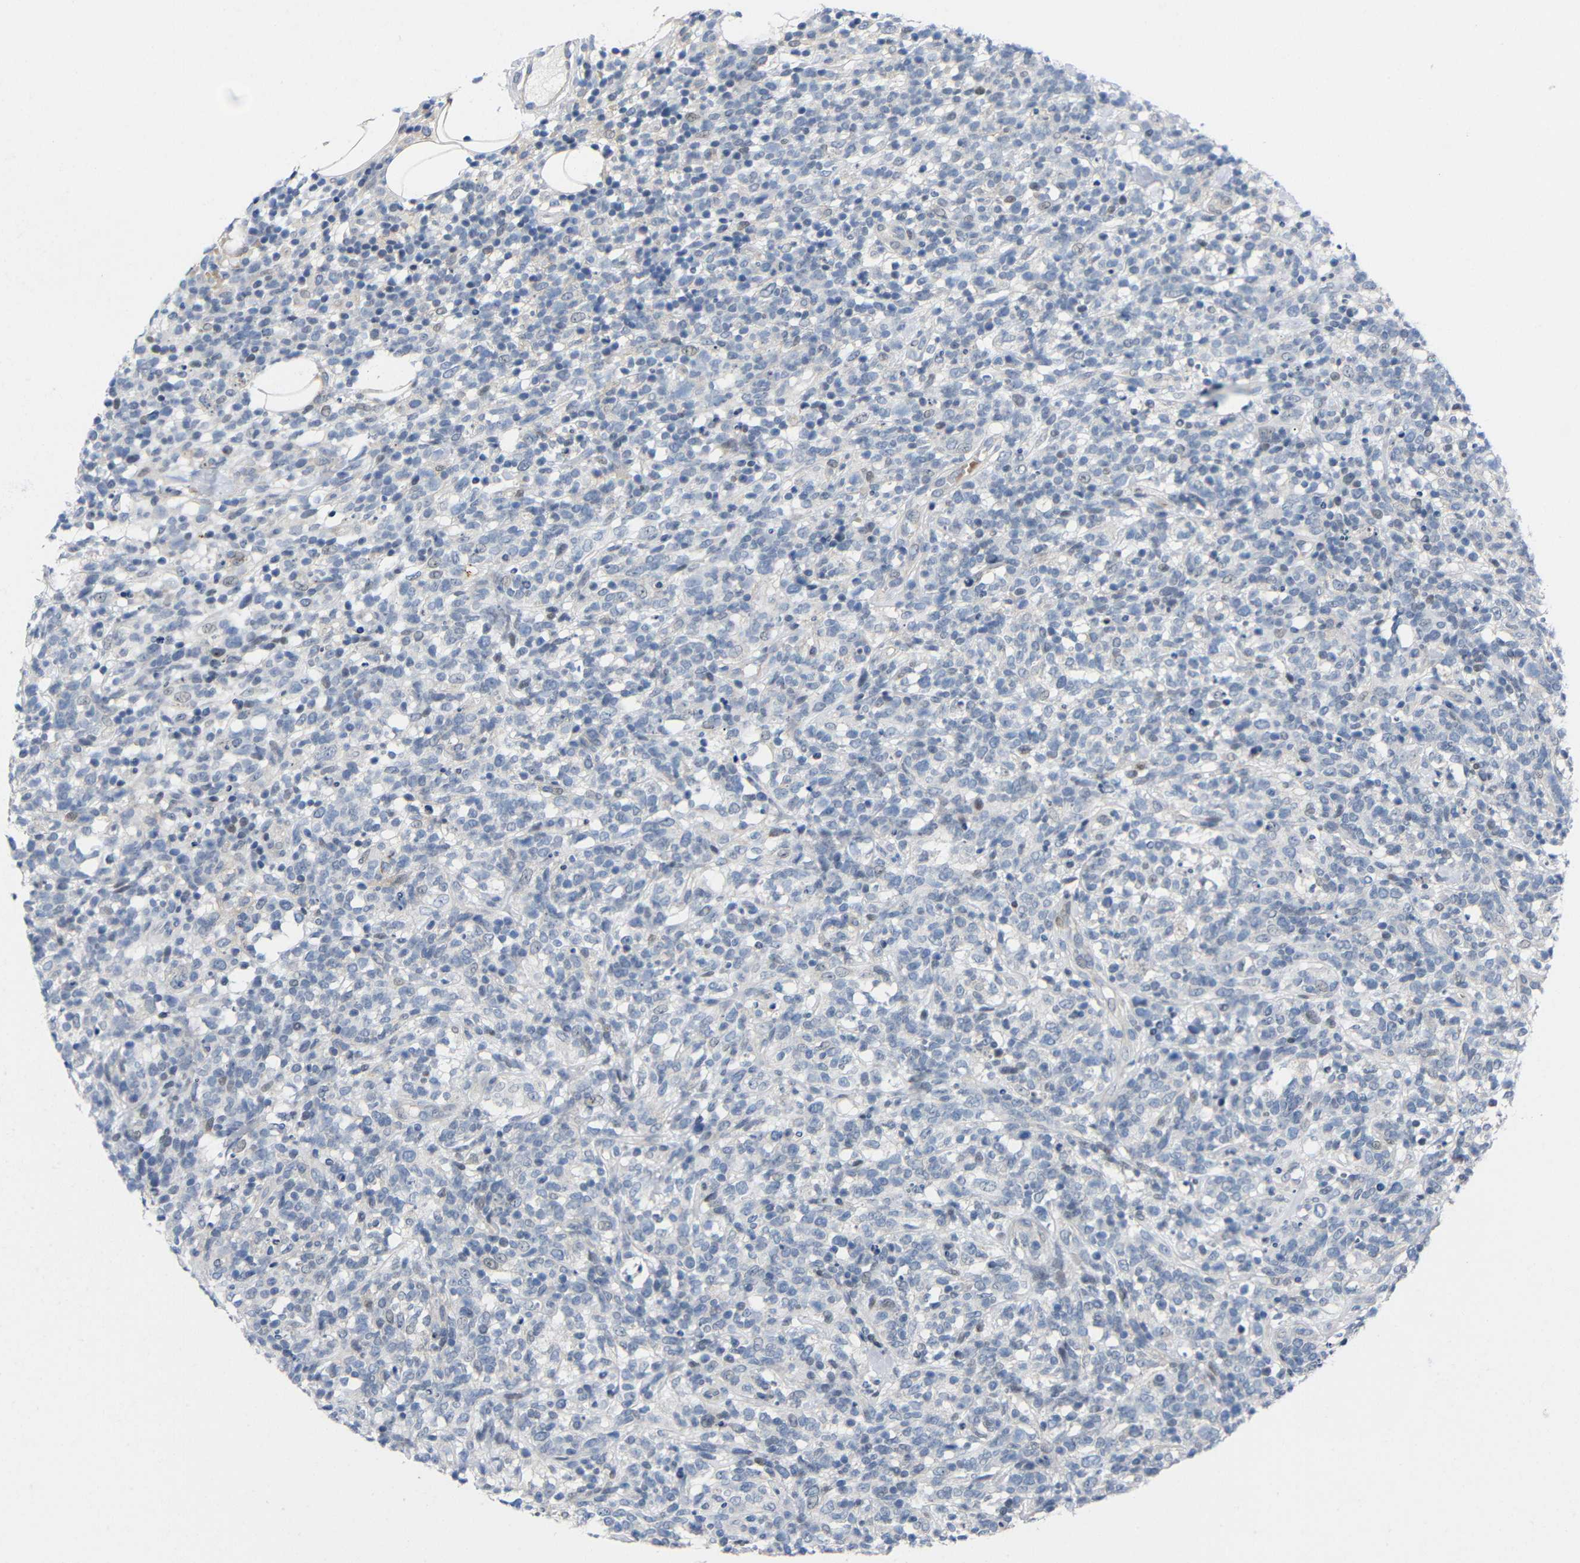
{"staining": {"intensity": "weak", "quantity": "<25%", "location": "nuclear"}, "tissue": "lymphoma", "cell_type": "Tumor cells", "image_type": "cancer", "snomed": [{"axis": "morphology", "description": "Malignant lymphoma, non-Hodgkin's type, High grade"}, {"axis": "topography", "description": "Lymph node"}], "caption": "This is an immunohistochemistry histopathology image of human malignant lymphoma, non-Hodgkin's type (high-grade). There is no expression in tumor cells.", "gene": "CMTM1", "patient": {"sex": "female", "age": 73}}